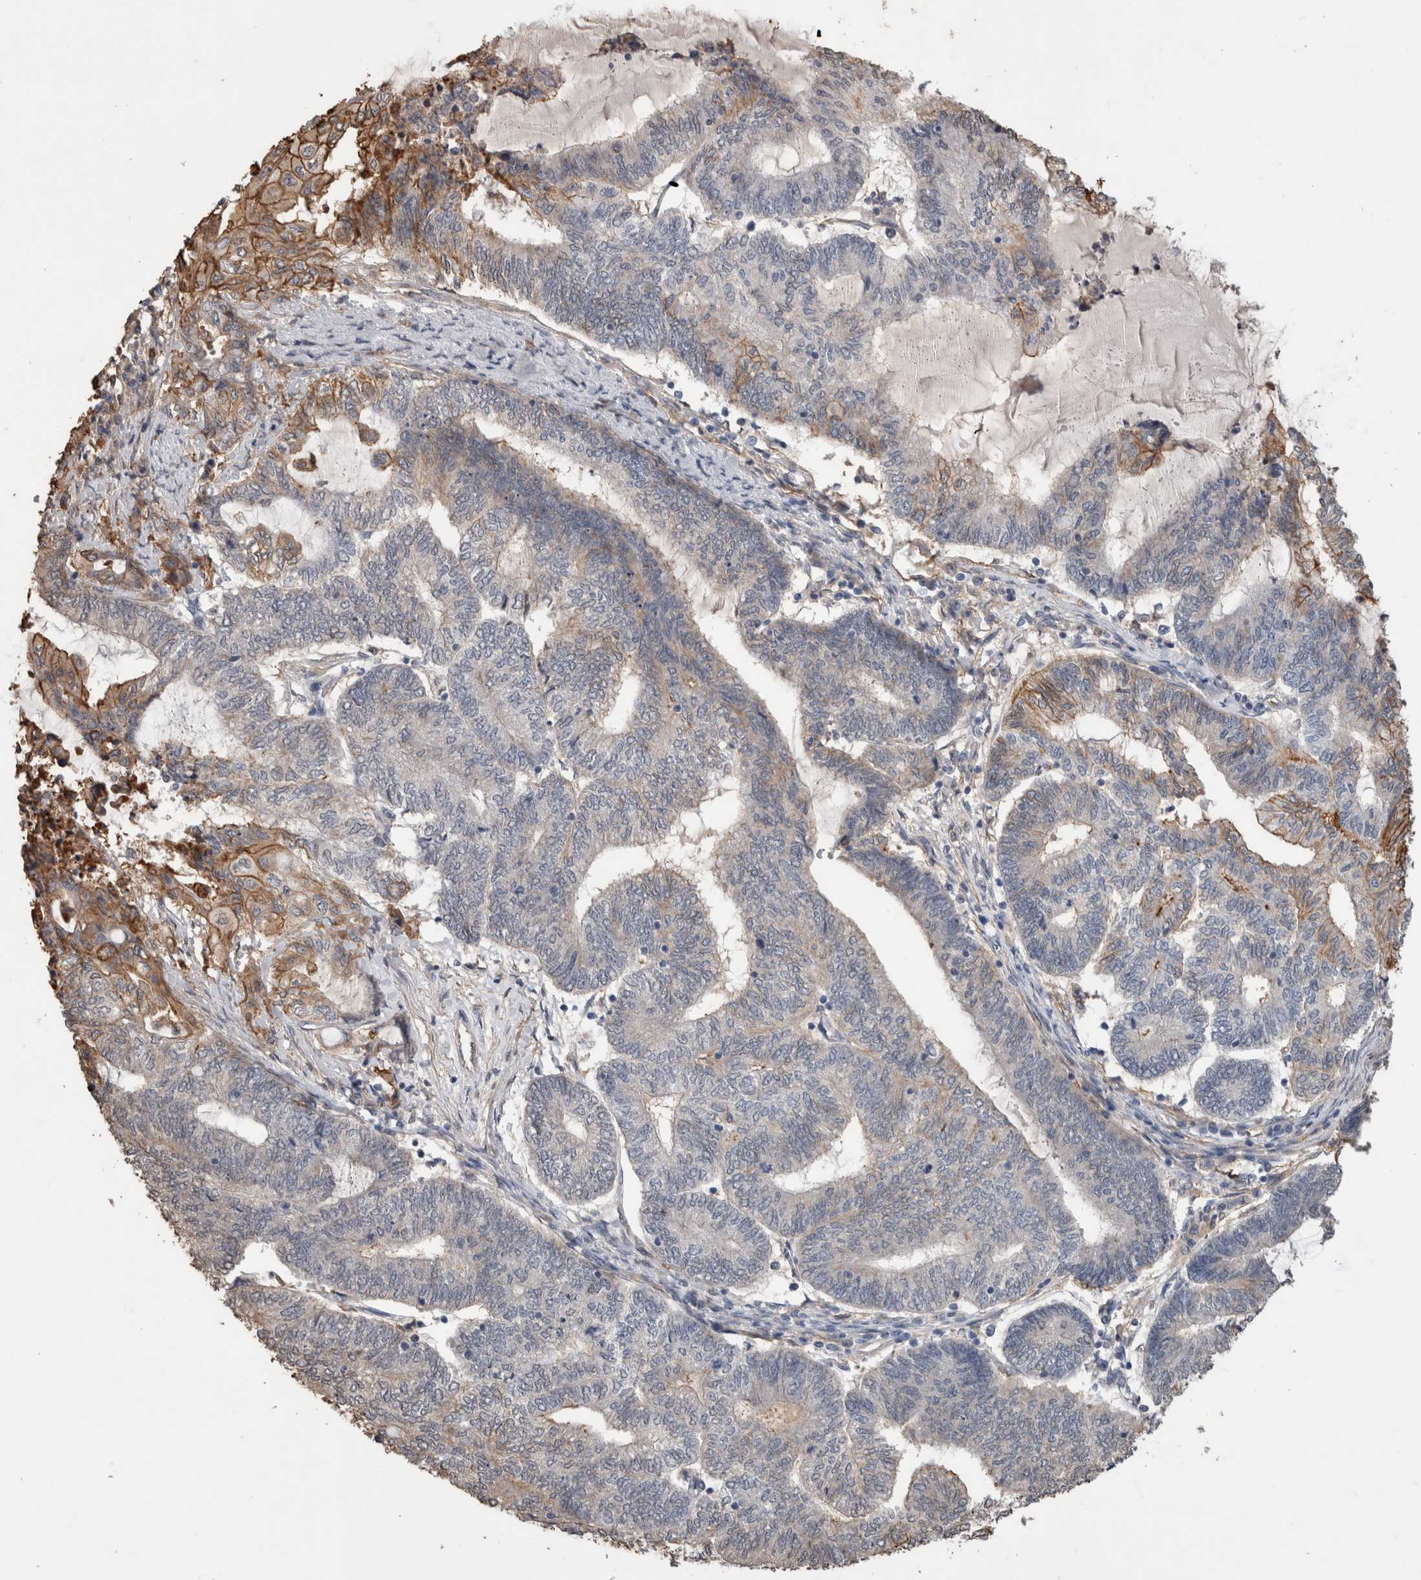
{"staining": {"intensity": "moderate", "quantity": "<25%", "location": "cytoplasmic/membranous"}, "tissue": "endometrial cancer", "cell_type": "Tumor cells", "image_type": "cancer", "snomed": [{"axis": "morphology", "description": "Adenocarcinoma, NOS"}, {"axis": "topography", "description": "Uterus"}, {"axis": "topography", "description": "Endometrium"}], "caption": "Immunohistochemical staining of endometrial cancer demonstrates moderate cytoplasmic/membranous protein positivity in about <25% of tumor cells.", "gene": "S100A10", "patient": {"sex": "female", "age": 70}}